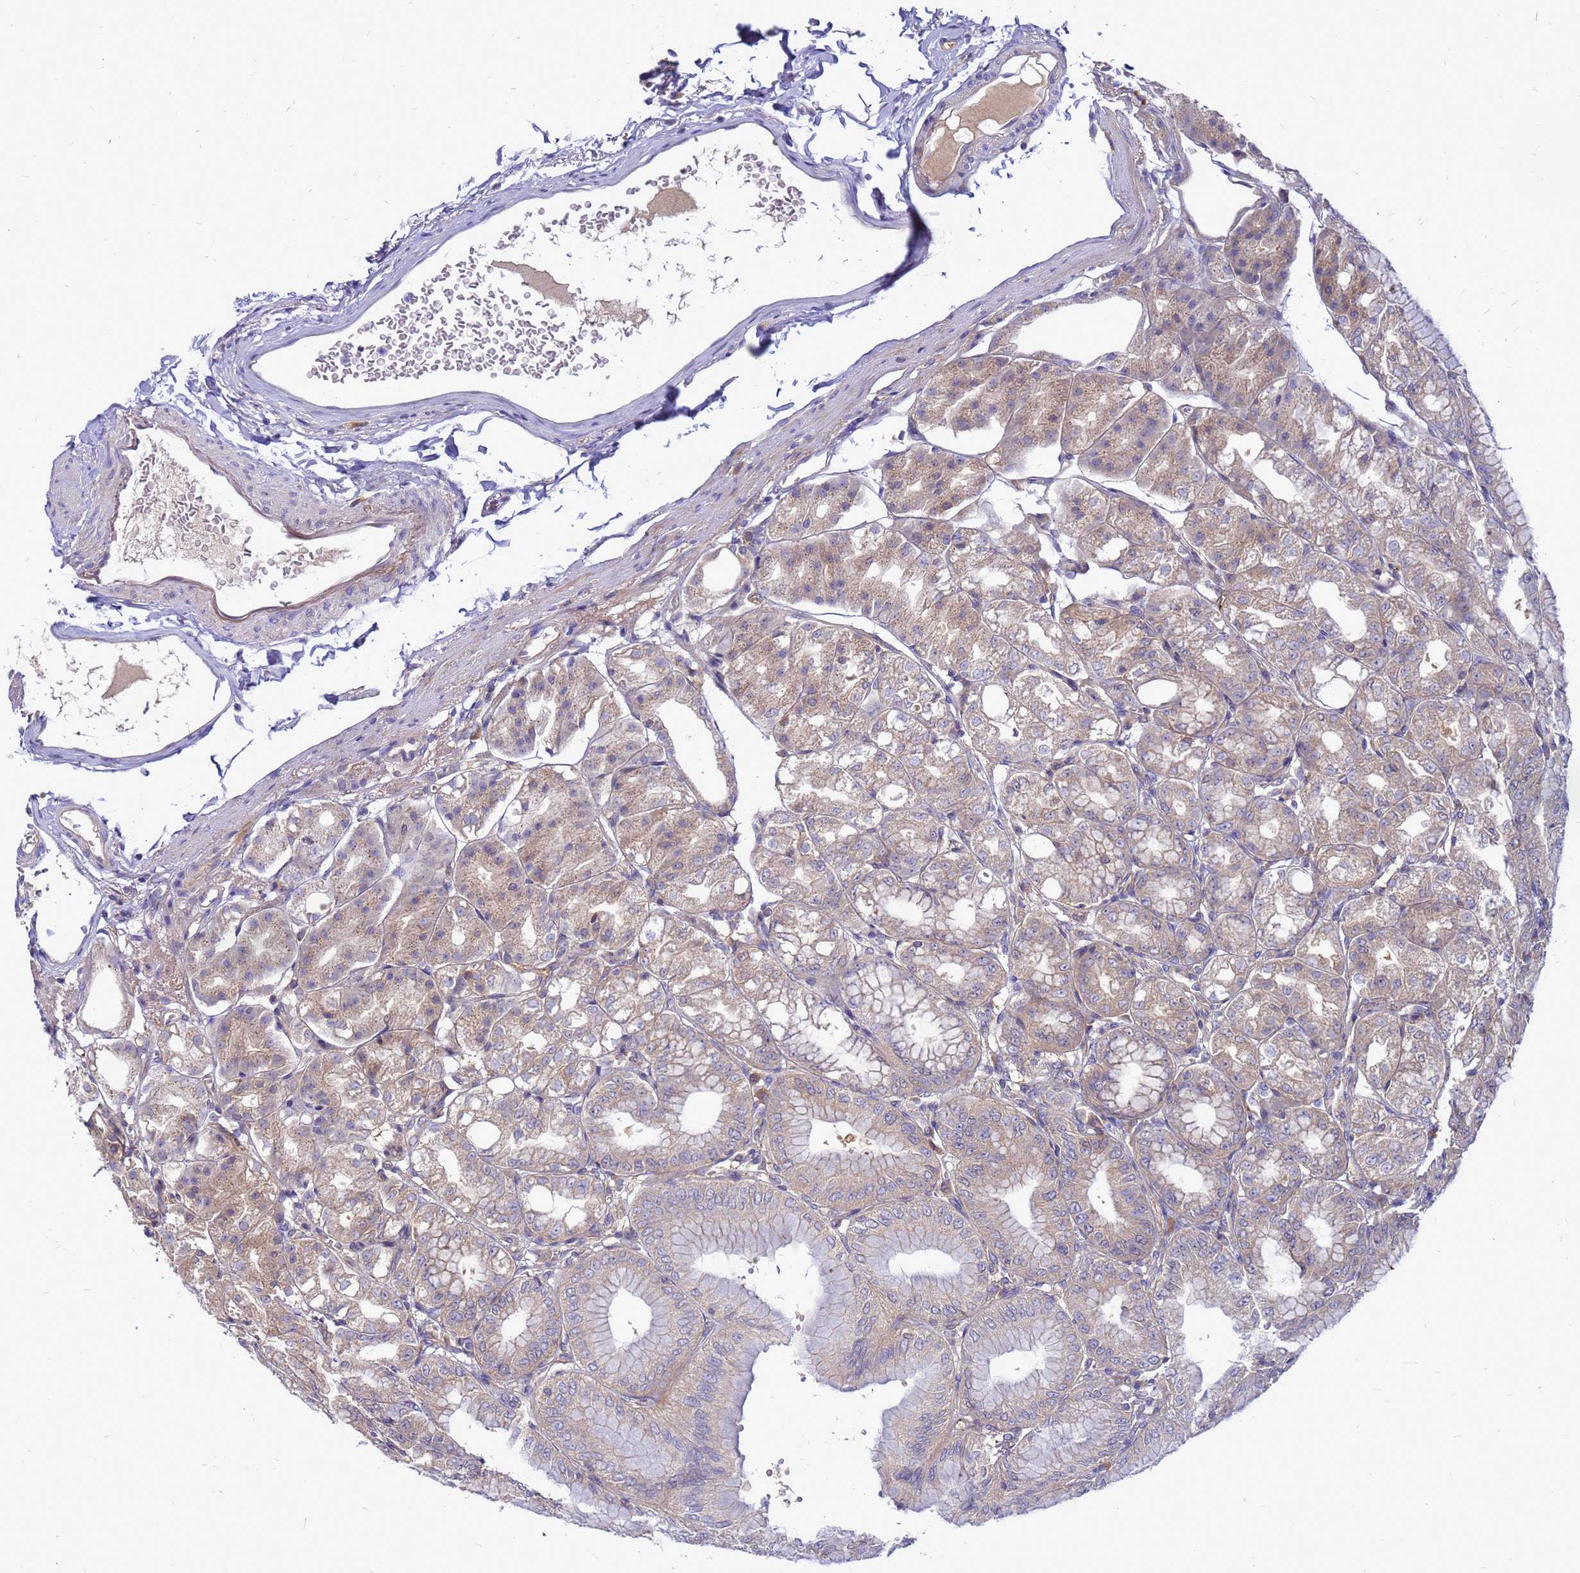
{"staining": {"intensity": "moderate", "quantity": "25%-75%", "location": "cytoplasmic/membranous"}, "tissue": "stomach", "cell_type": "Glandular cells", "image_type": "normal", "snomed": [{"axis": "morphology", "description": "Normal tissue, NOS"}, {"axis": "topography", "description": "Stomach, lower"}], "caption": "Protein expression analysis of unremarkable human stomach reveals moderate cytoplasmic/membranous positivity in approximately 25%-75% of glandular cells. Using DAB (brown) and hematoxylin (blue) stains, captured at high magnification using brightfield microscopy.", "gene": "ENOPH1", "patient": {"sex": "male", "age": 71}}